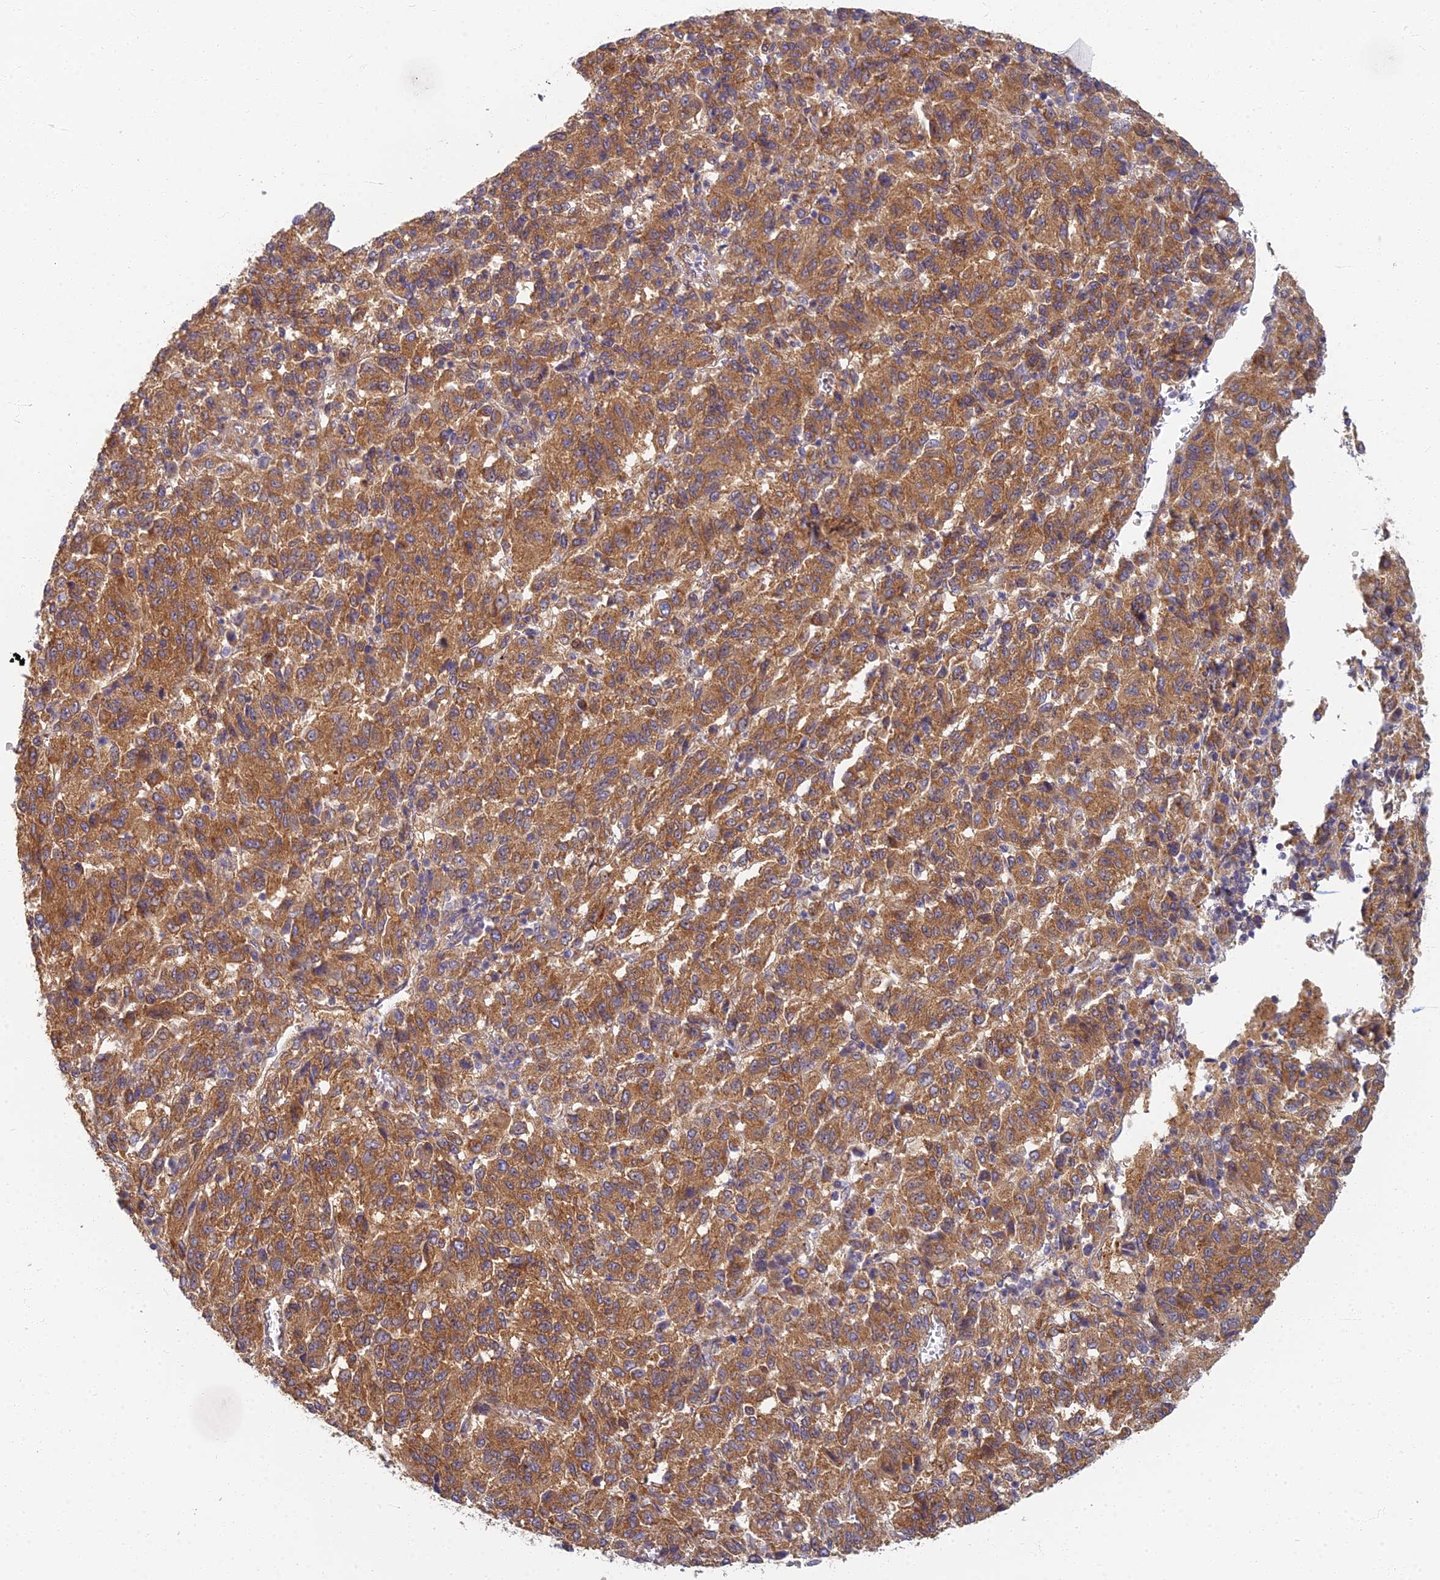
{"staining": {"intensity": "moderate", "quantity": ">75%", "location": "cytoplasmic/membranous"}, "tissue": "melanoma", "cell_type": "Tumor cells", "image_type": "cancer", "snomed": [{"axis": "morphology", "description": "Malignant melanoma, Metastatic site"}, {"axis": "topography", "description": "Lung"}], "caption": "The immunohistochemical stain shows moderate cytoplasmic/membranous staining in tumor cells of melanoma tissue.", "gene": "RBSN", "patient": {"sex": "male", "age": 64}}